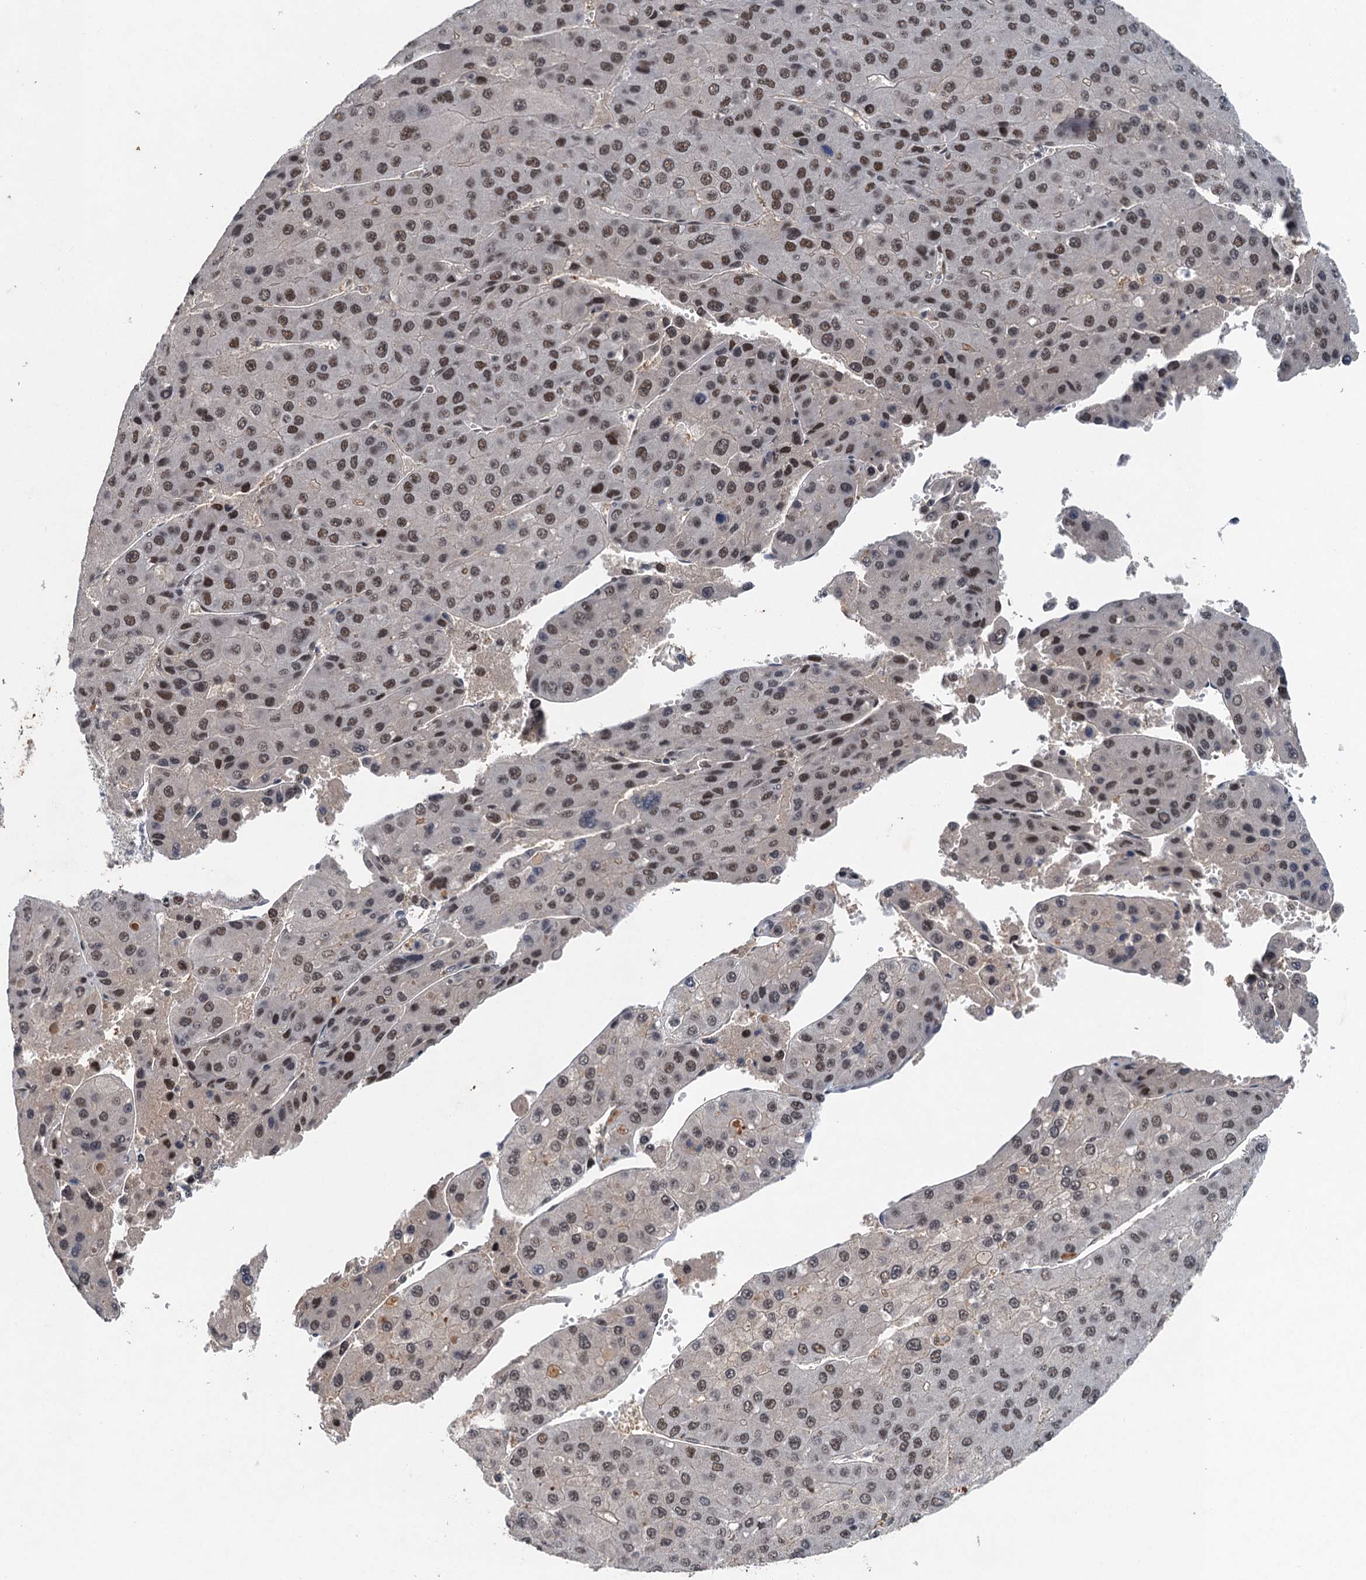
{"staining": {"intensity": "moderate", "quantity": ">75%", "location": "nuclear"}, "tissue": "liver cancer", "cell_type": "Tumor cells", "image_type": "cancer", "snomed": [{"axis": "morphology", "description": "Carcinoma, Hepatocellular, NOS"}, {"axis": "topography", "description": "Liver"}], "caption": "Immunohistochemical staining of human liver hepatocellular carcinoma demonstrates medium levels of moderate nuclear expression in approximately >75% of tumor cells.", "gene": "CSTF3", "patient": {"sex": "female", "age": 73}}